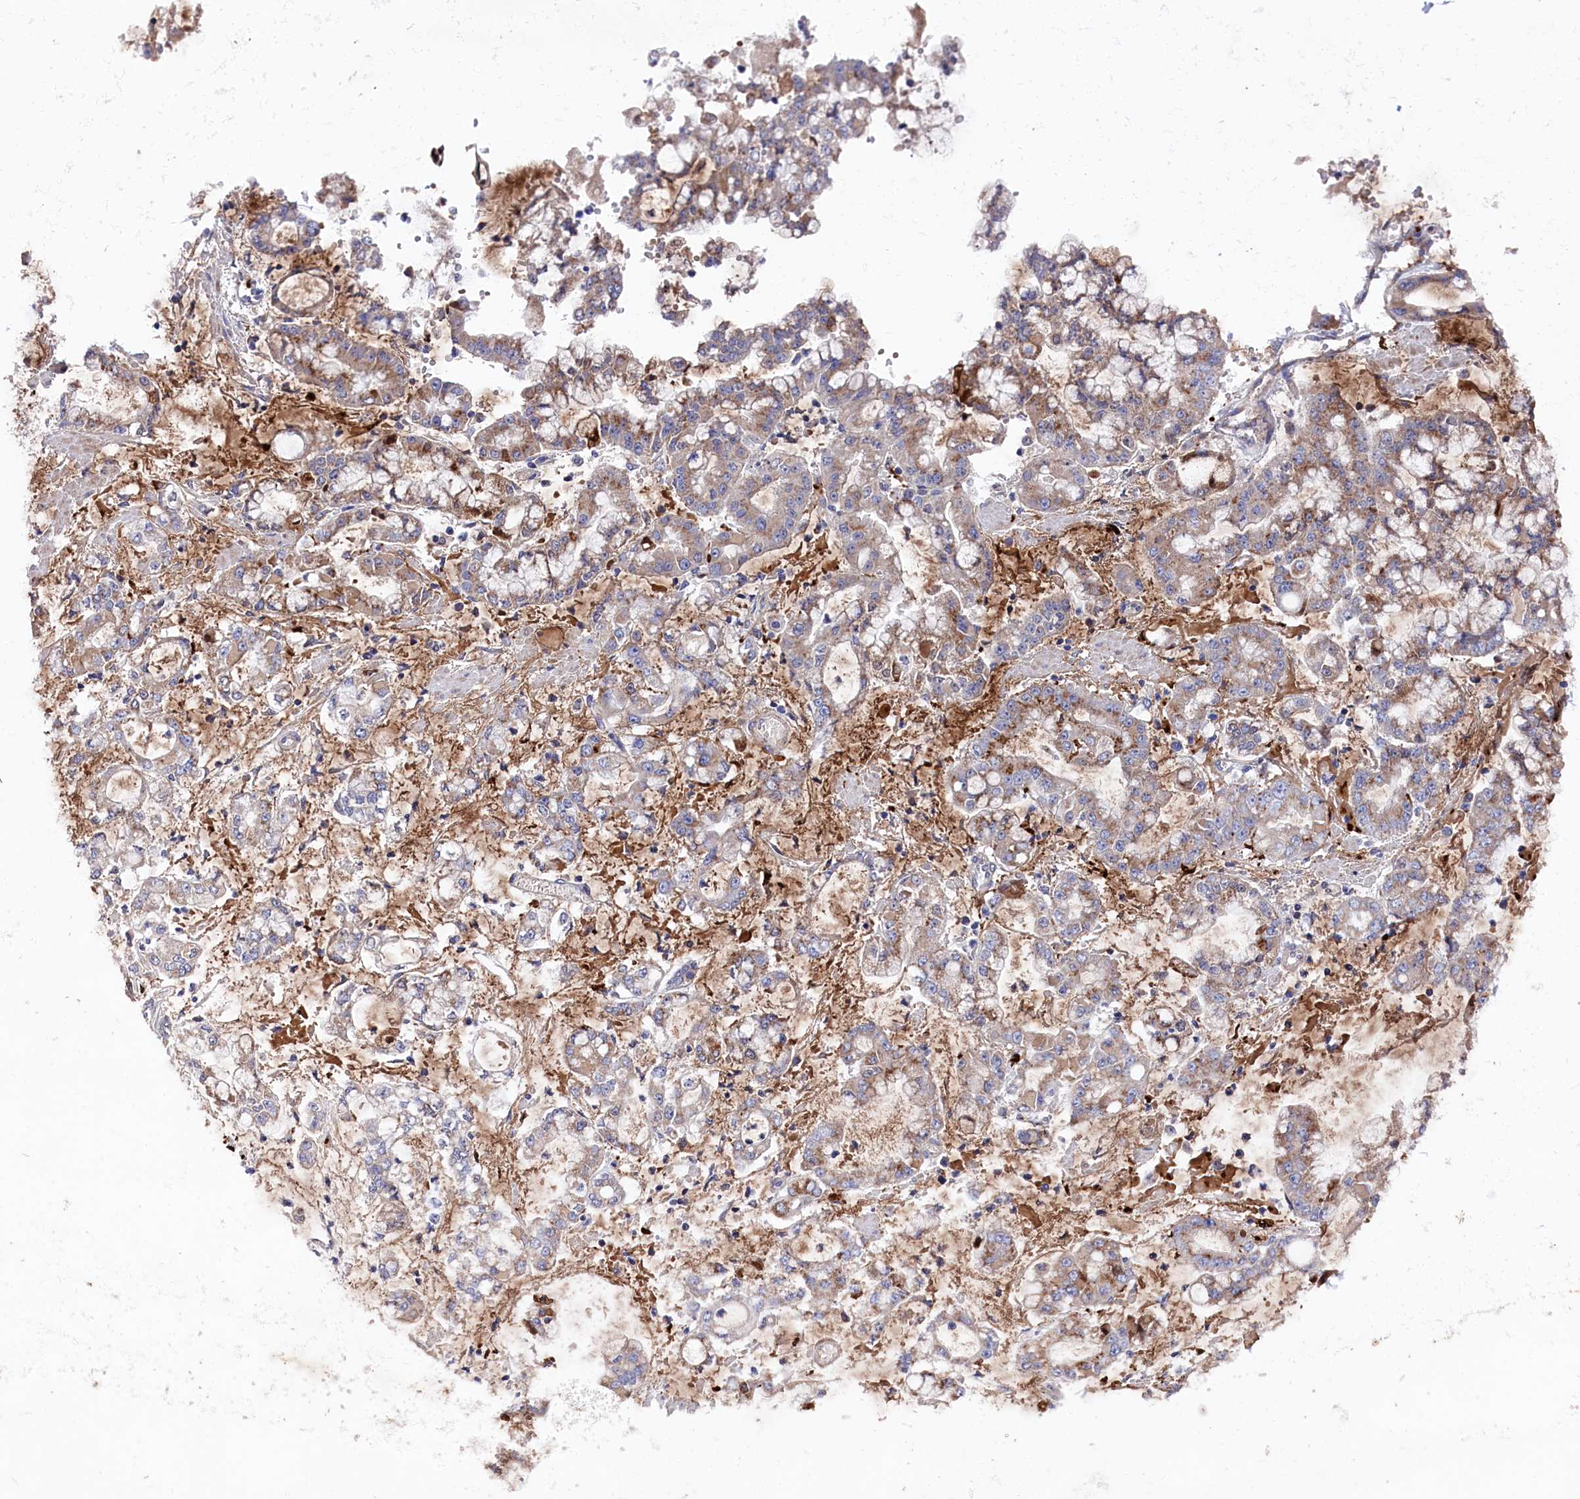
{"staining": {"intensity": "moderate", "quantity": "<25%", "location": "cytoplasmic/membranous"}, "tissue": "stomach cancer", "cell_type": "Tumor cells", "image_type": "cancer", "snomed": [{"axis": "morphology", "description": "Adenocarcinoma, NOS"}, {"axis": "topography", "description": "Stomach"}], "caption": "Adenocarcinoma (stomach) was stained to show a protein in brown. There is low levels of moderate cytoplasmic/membranous staining in approximately <25% of tumor cells.", "gene": "GPR108", "patient": {"sex": "male", "age": 76}}